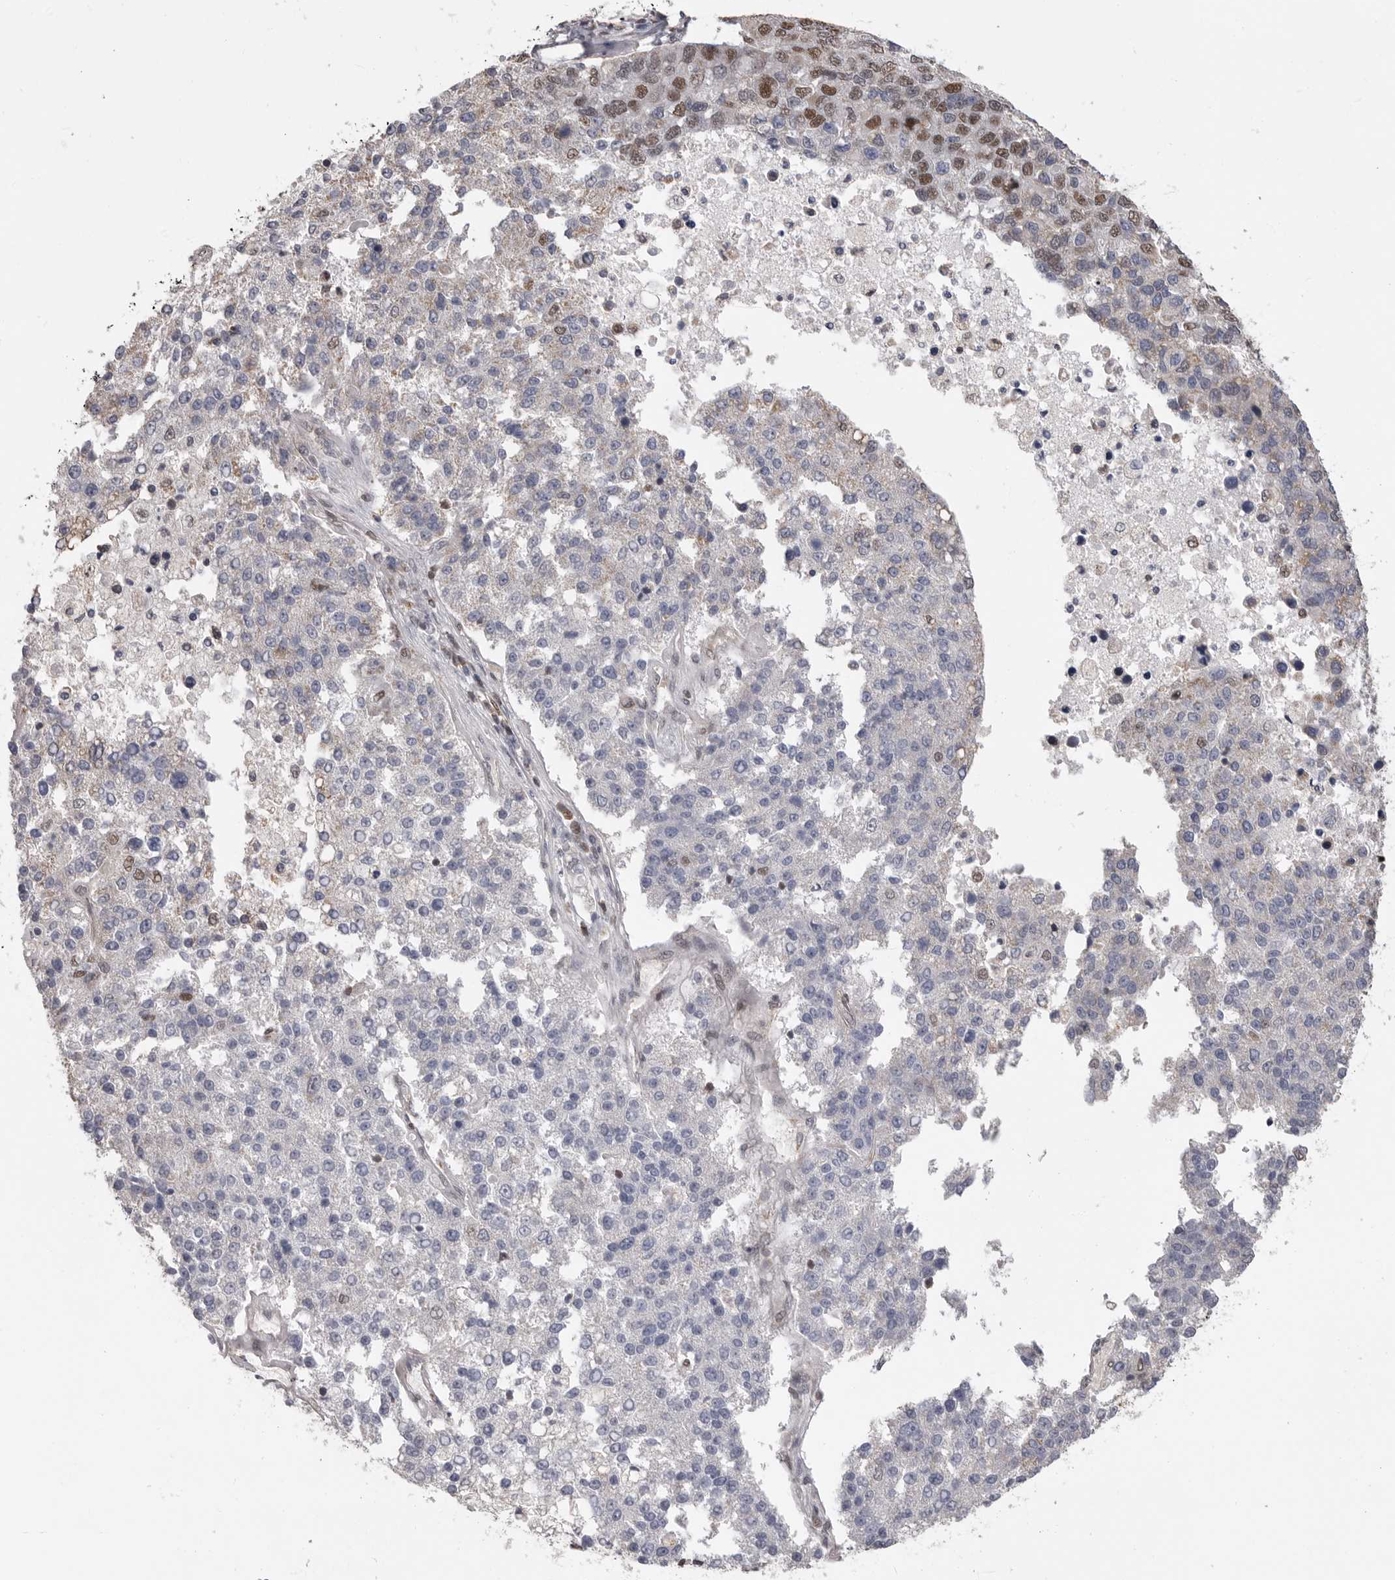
{"staining": {"intensity": "moderate", "quantity": "<25%", "location": "nuclear"}, "tissue": "pancreatic cancer", "cell_type": "Tumor cells", "image_type": "cancer", "snomed": [{"axis": "morphology", "description": "Adenocarcinoma, NOS"}, {"axis": "topography", "description": "Pancreas"}], "caption": "About <25% of tumor cells in adenocarcinoma (pancreatic) exhibit moderate nuclear protein positivity as visualized by brown immunohistochemical staining.", "gene": "SMARCC1", "patient": {"sex": "female", "age": 61}}